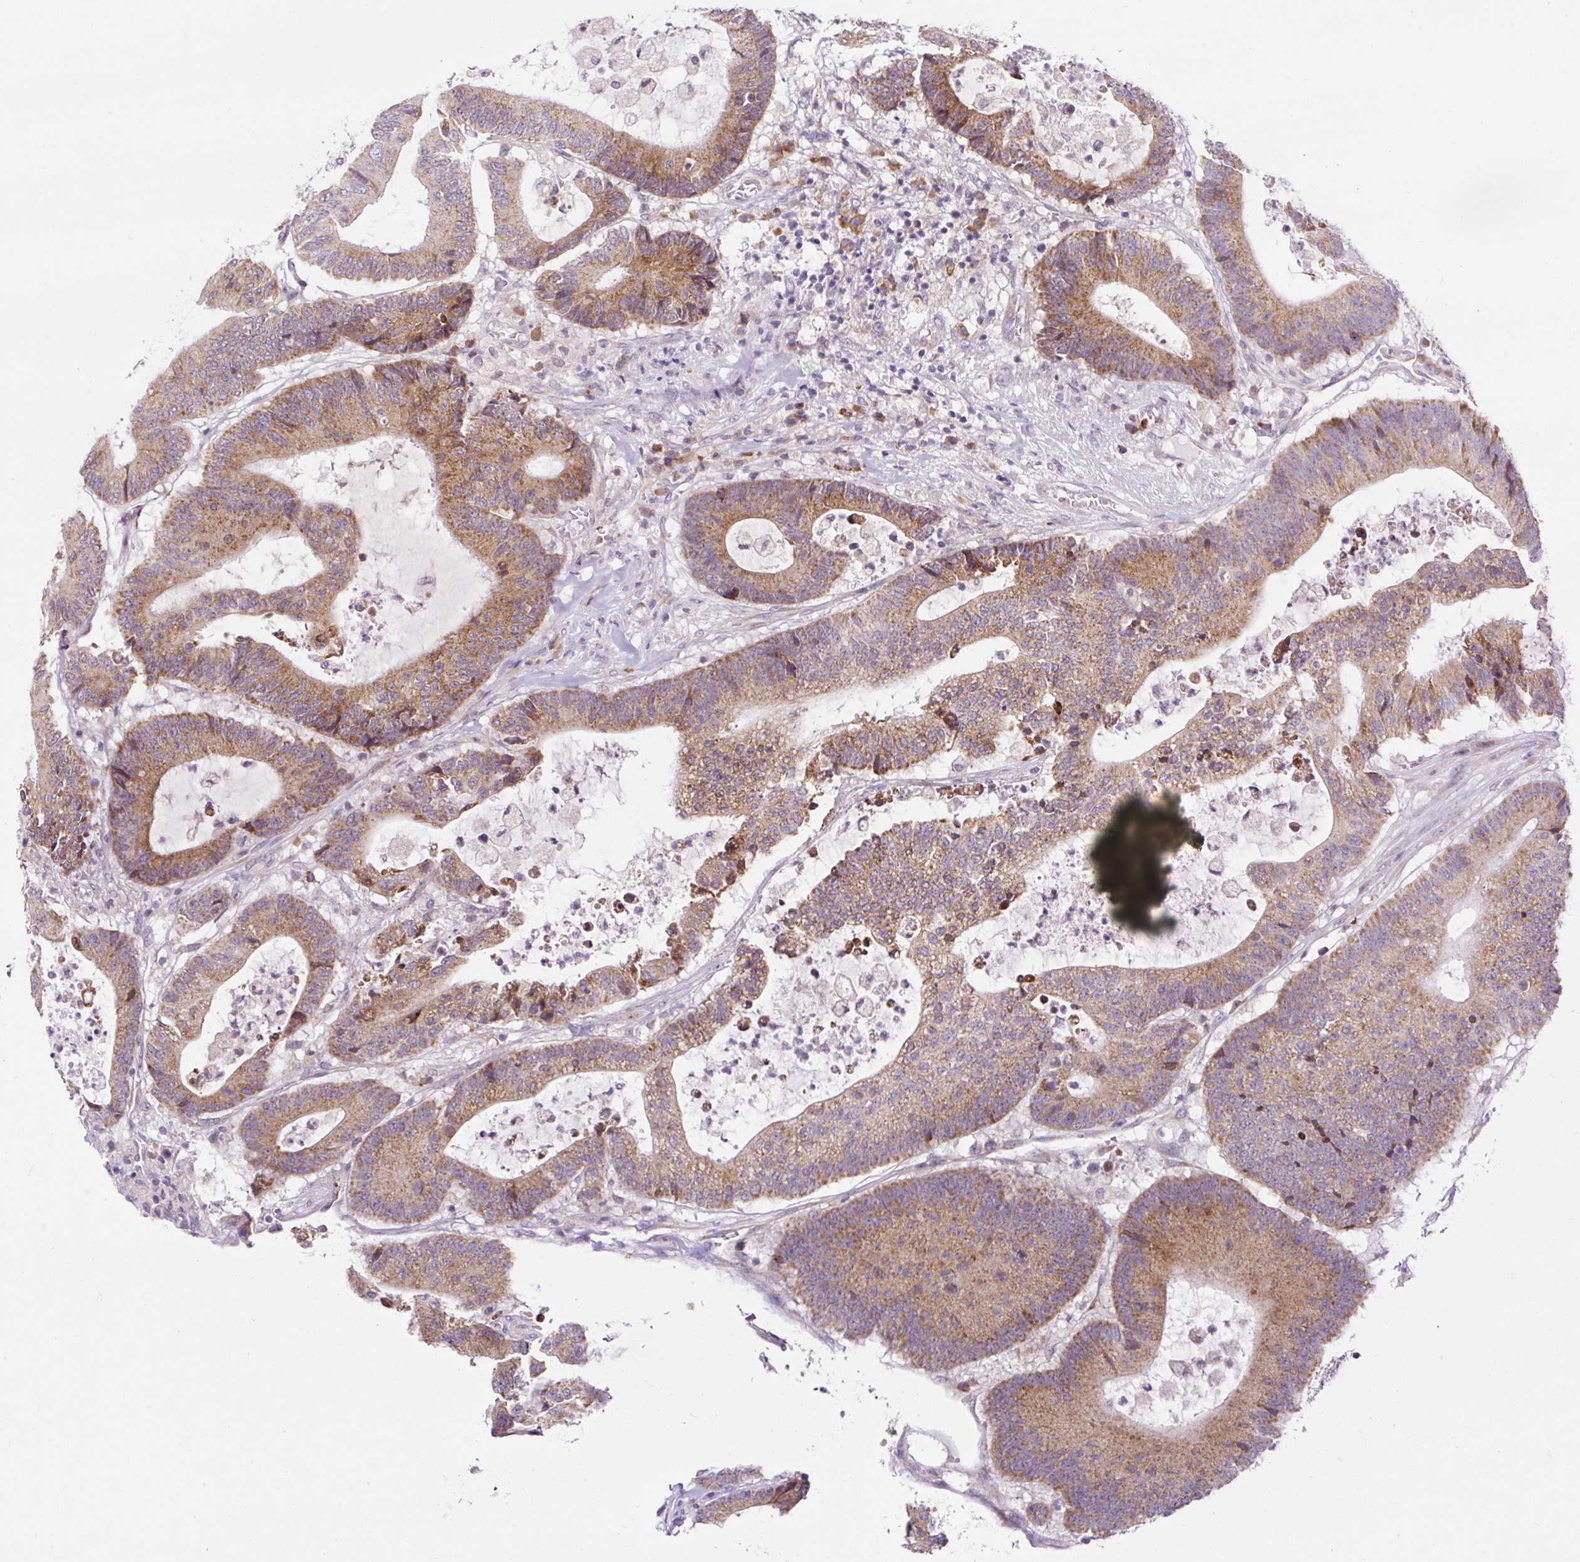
{"staining": {"intensity": "moderate", "quantity": ">75%", "location": "cytoplasmic/membranous"}, "tissue": "colorectal cancer", "cell_type": "Tumor cells", "image_type": "cancer", "snomed": [{"axis": "morphology", "description": "Adenocarcinoma, NOS"}, {"axis": "topography", "description": "Colon"}], "caption": "Brown immunohistochemical staining in human colorectal adenocarcinoma demonstrates moderate cytoplasmic/membranous expression in about >75% of tumor cells.", "gene": "FMC1", "patient": {"sex": "female", "age": 84}}